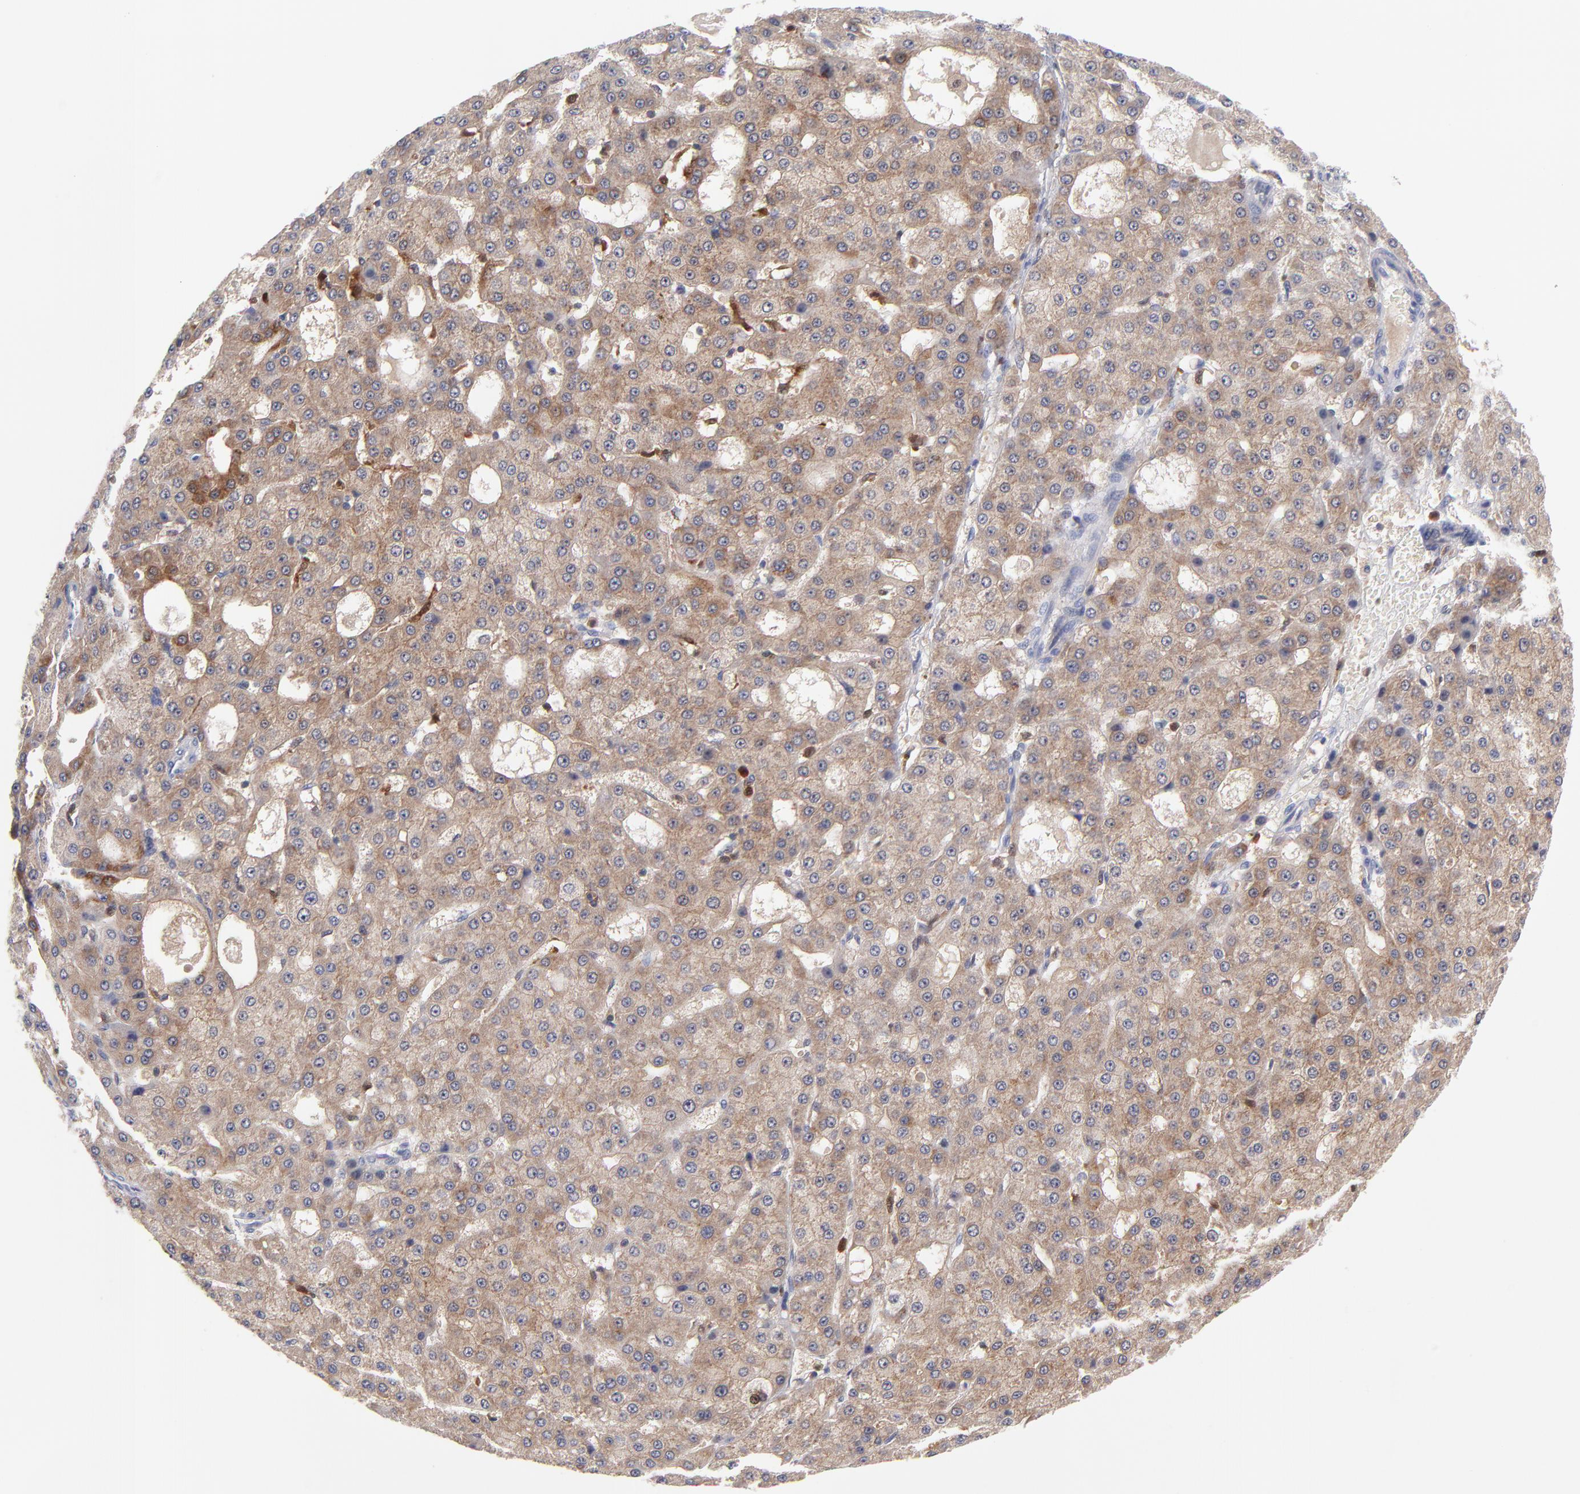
{"staining": {"intensity": "weak", "quantity": ">75%", "location": "cytoplasmic/membranous"}, "tissue": "liver cancer", "cell_type": "Tumor cells", "image_type": "cancer", "snomed": [{"axis": "morphology", "description": "Carcinoma, Hepatocellular, NOS"}, {"axis": "topography", "description": "Liver"}], "caption": "Liver cancer was stained to show a protein in brown. There is low levels of weak cytoplasmic/membranous expression in approximately >75% of tumor cells. Using DAB (3,3'-diaminobenzidine) (brown) and hematoxylin (blue) stains, captured at high magnification using brightfield microscopy.", "gene": "BID", "patient": {"sex": "male", "age": 47}}